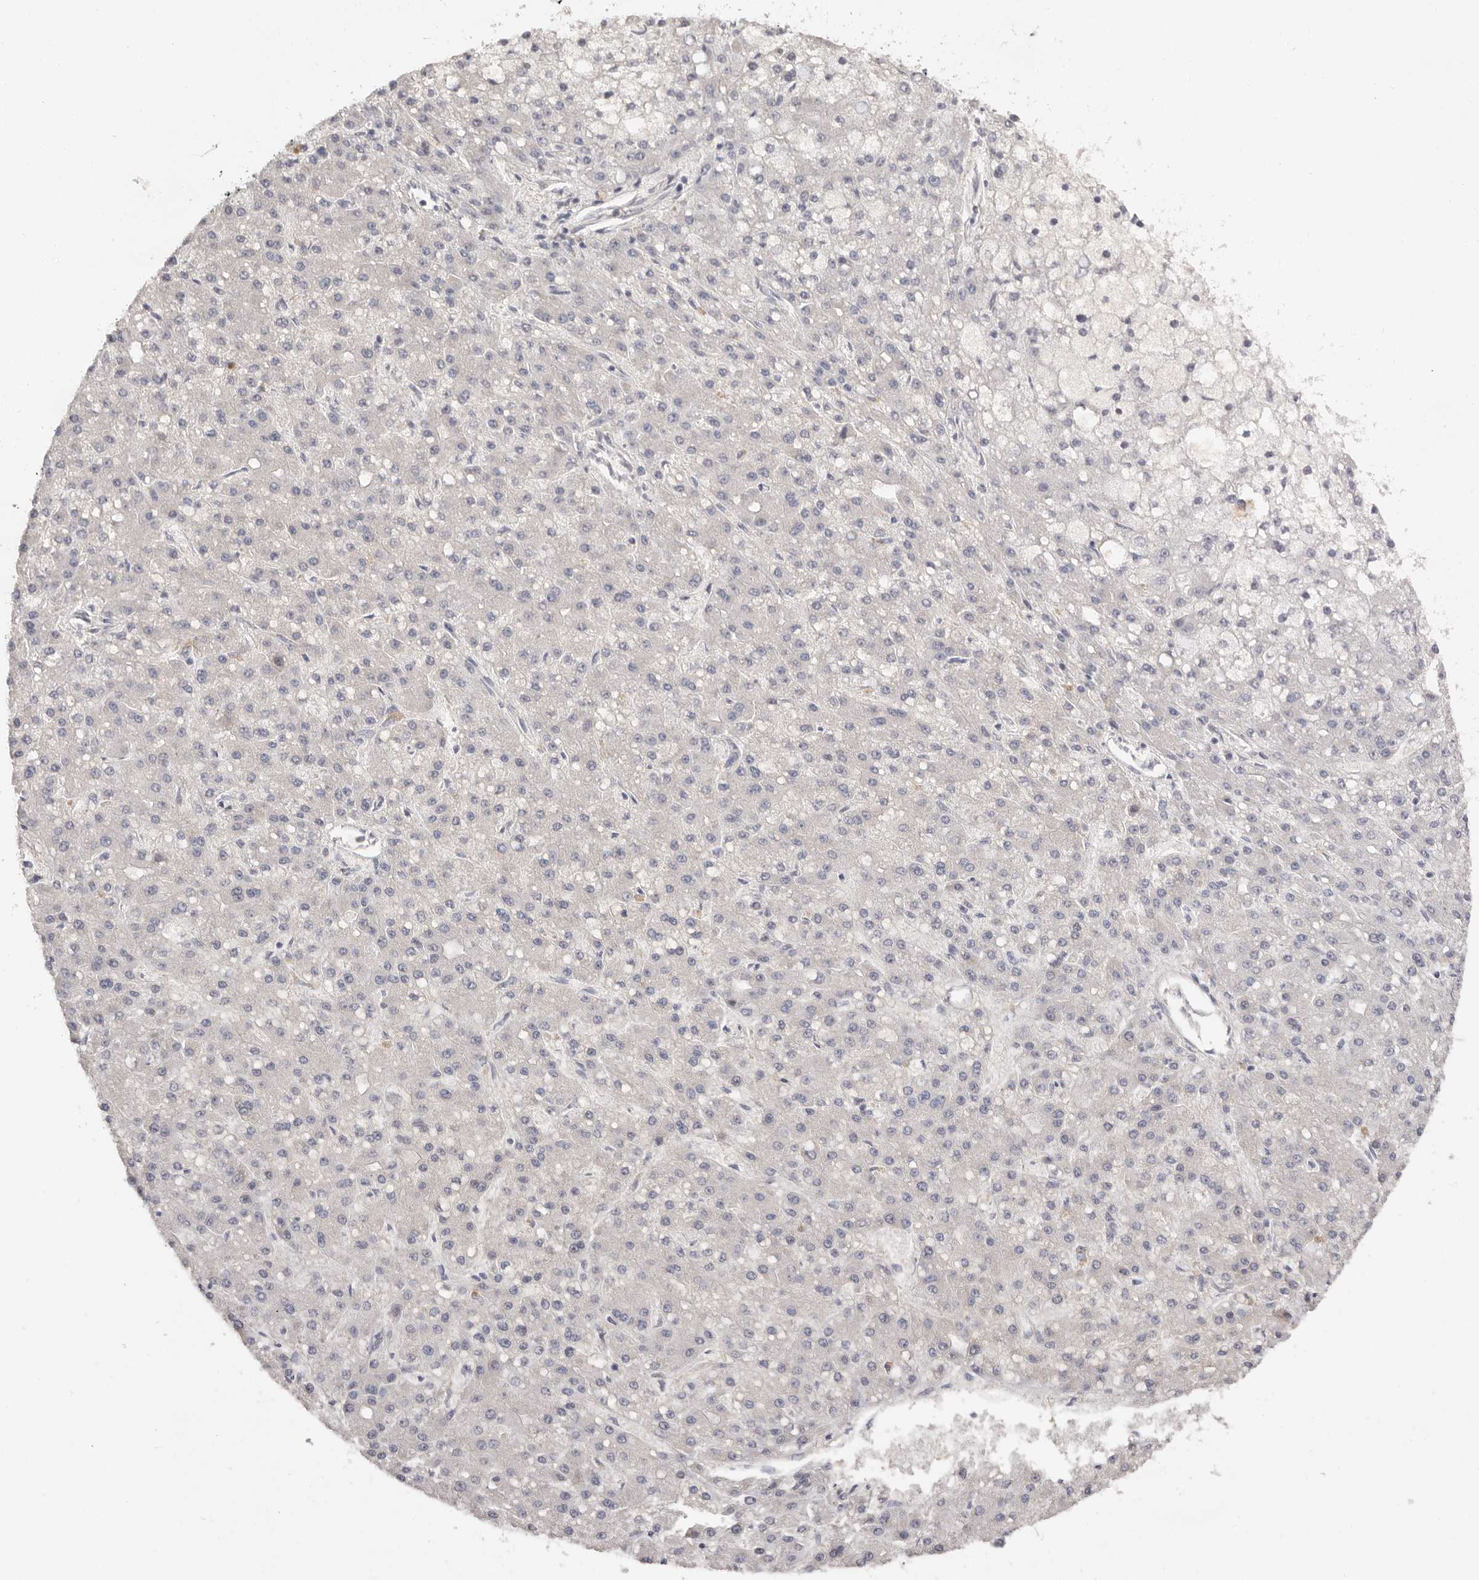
{"staining": {"intensity": "negative", "quantity": "none", "location": "none"}, "tissue": "liver cancer", "cell_type": "Tumor cells", "image_type": "cancer", "snomed": [{"axis": "morphology", "description": "Carcinoma, Hepatocellular, NOS"}, {"axis": "topography", "description": "Liver"}], "caption": "An immunohistochemistry (IHC) photomicrograph of liver cancer is shown. There is no staining in tumor cells of liver cancer.", "gene": "DOP1A", "patient": {"sex": "male", "age": 67}}